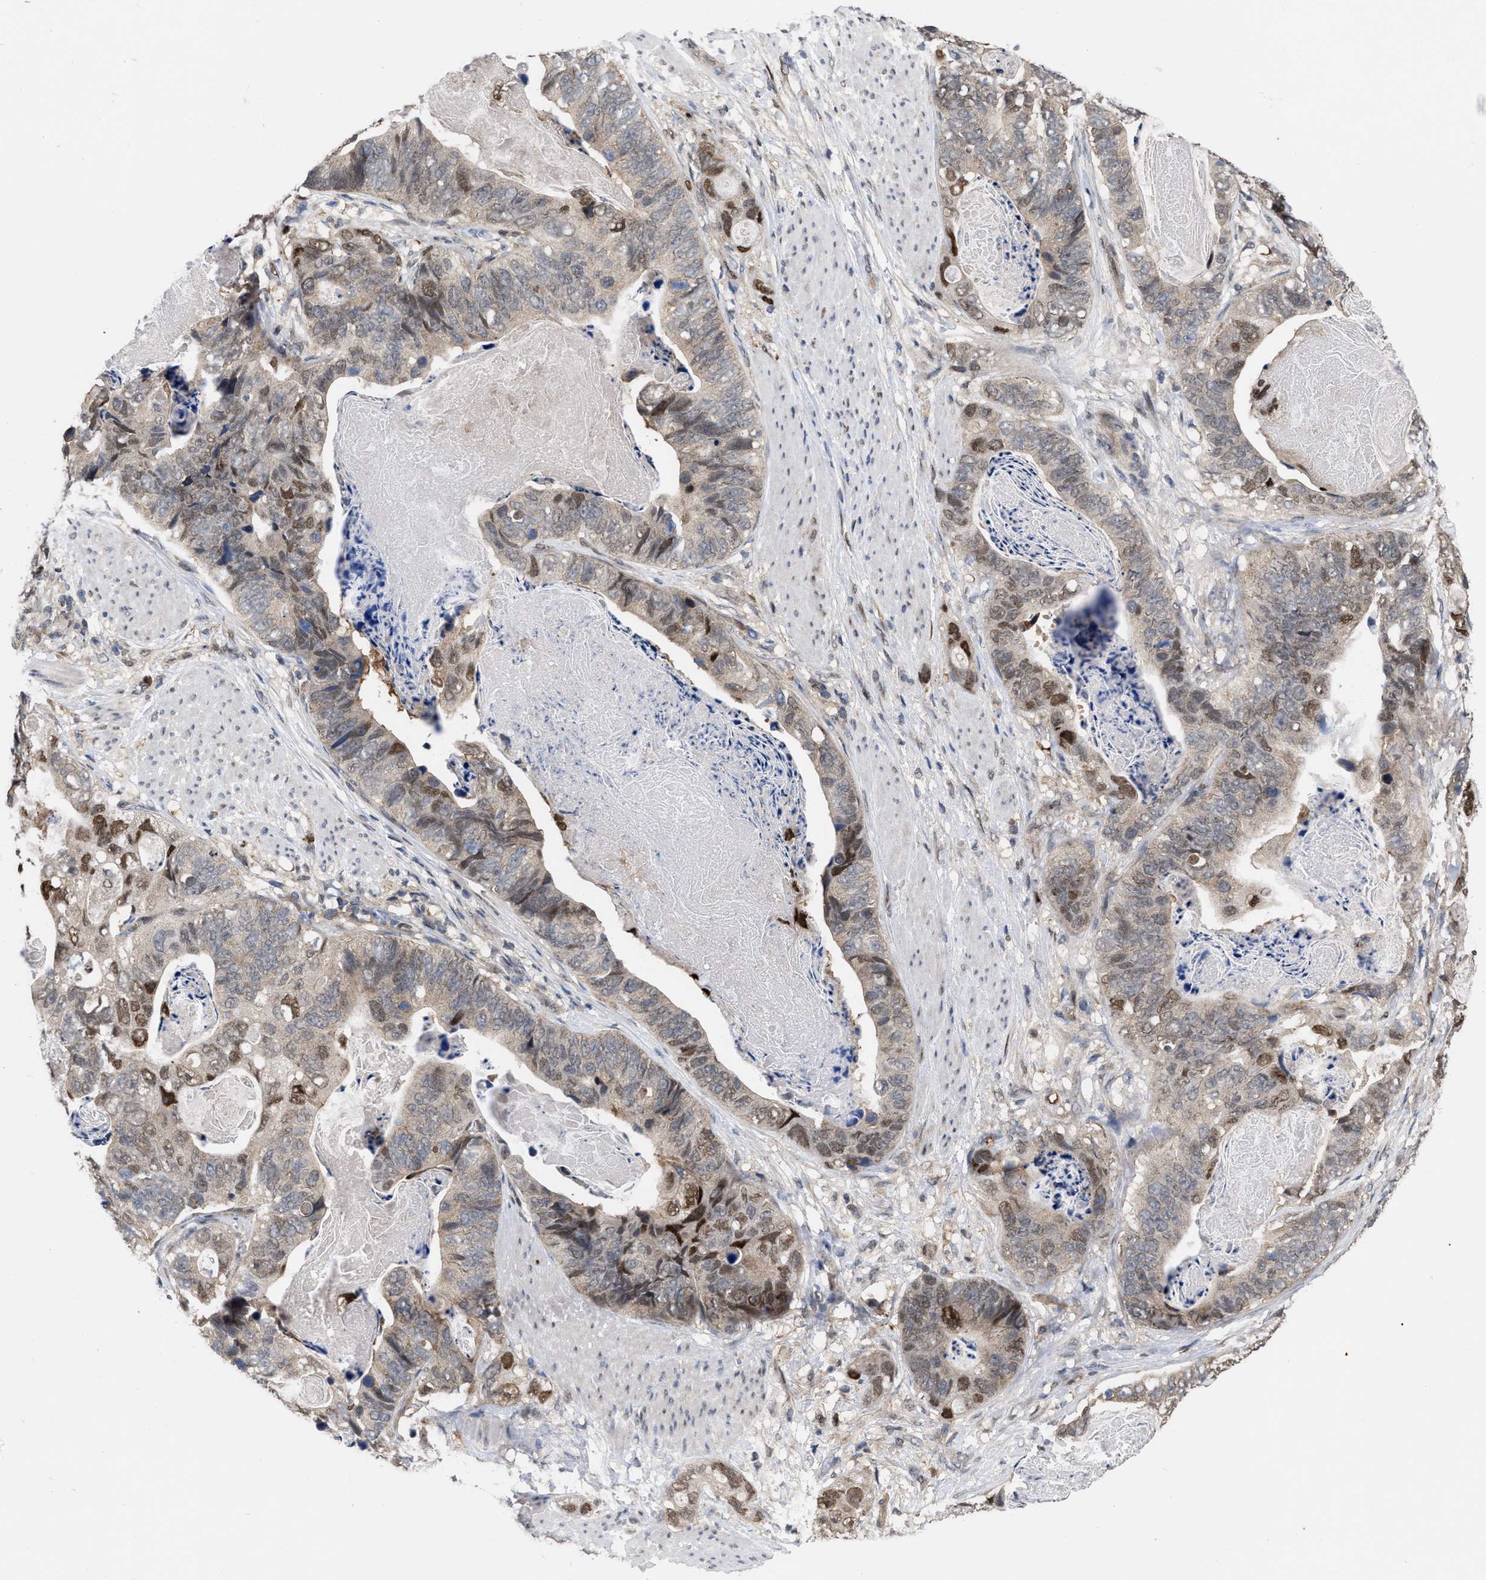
{"staining": {"intensity": "strong", "quantity": "<25%", "location": "nuclear"}, "tissue": "stomach cancer", "cell_type": "Tumor cells", "image_type": "cancer", "snomed": [{"axis": "morphology", "description": "Adenocarcinoma, NOS"}, {"axis": "topography", "description": "Stomach"}], "caption": "High-power microscopy captured an immunohistochemistry histopathology image of stomach cancer (adenocarcinoma), revealing strong nuclear positivity in about <25% of tumor cells.", "gene": "MDM4", "patient": {"sex": "female", "age": 89}}